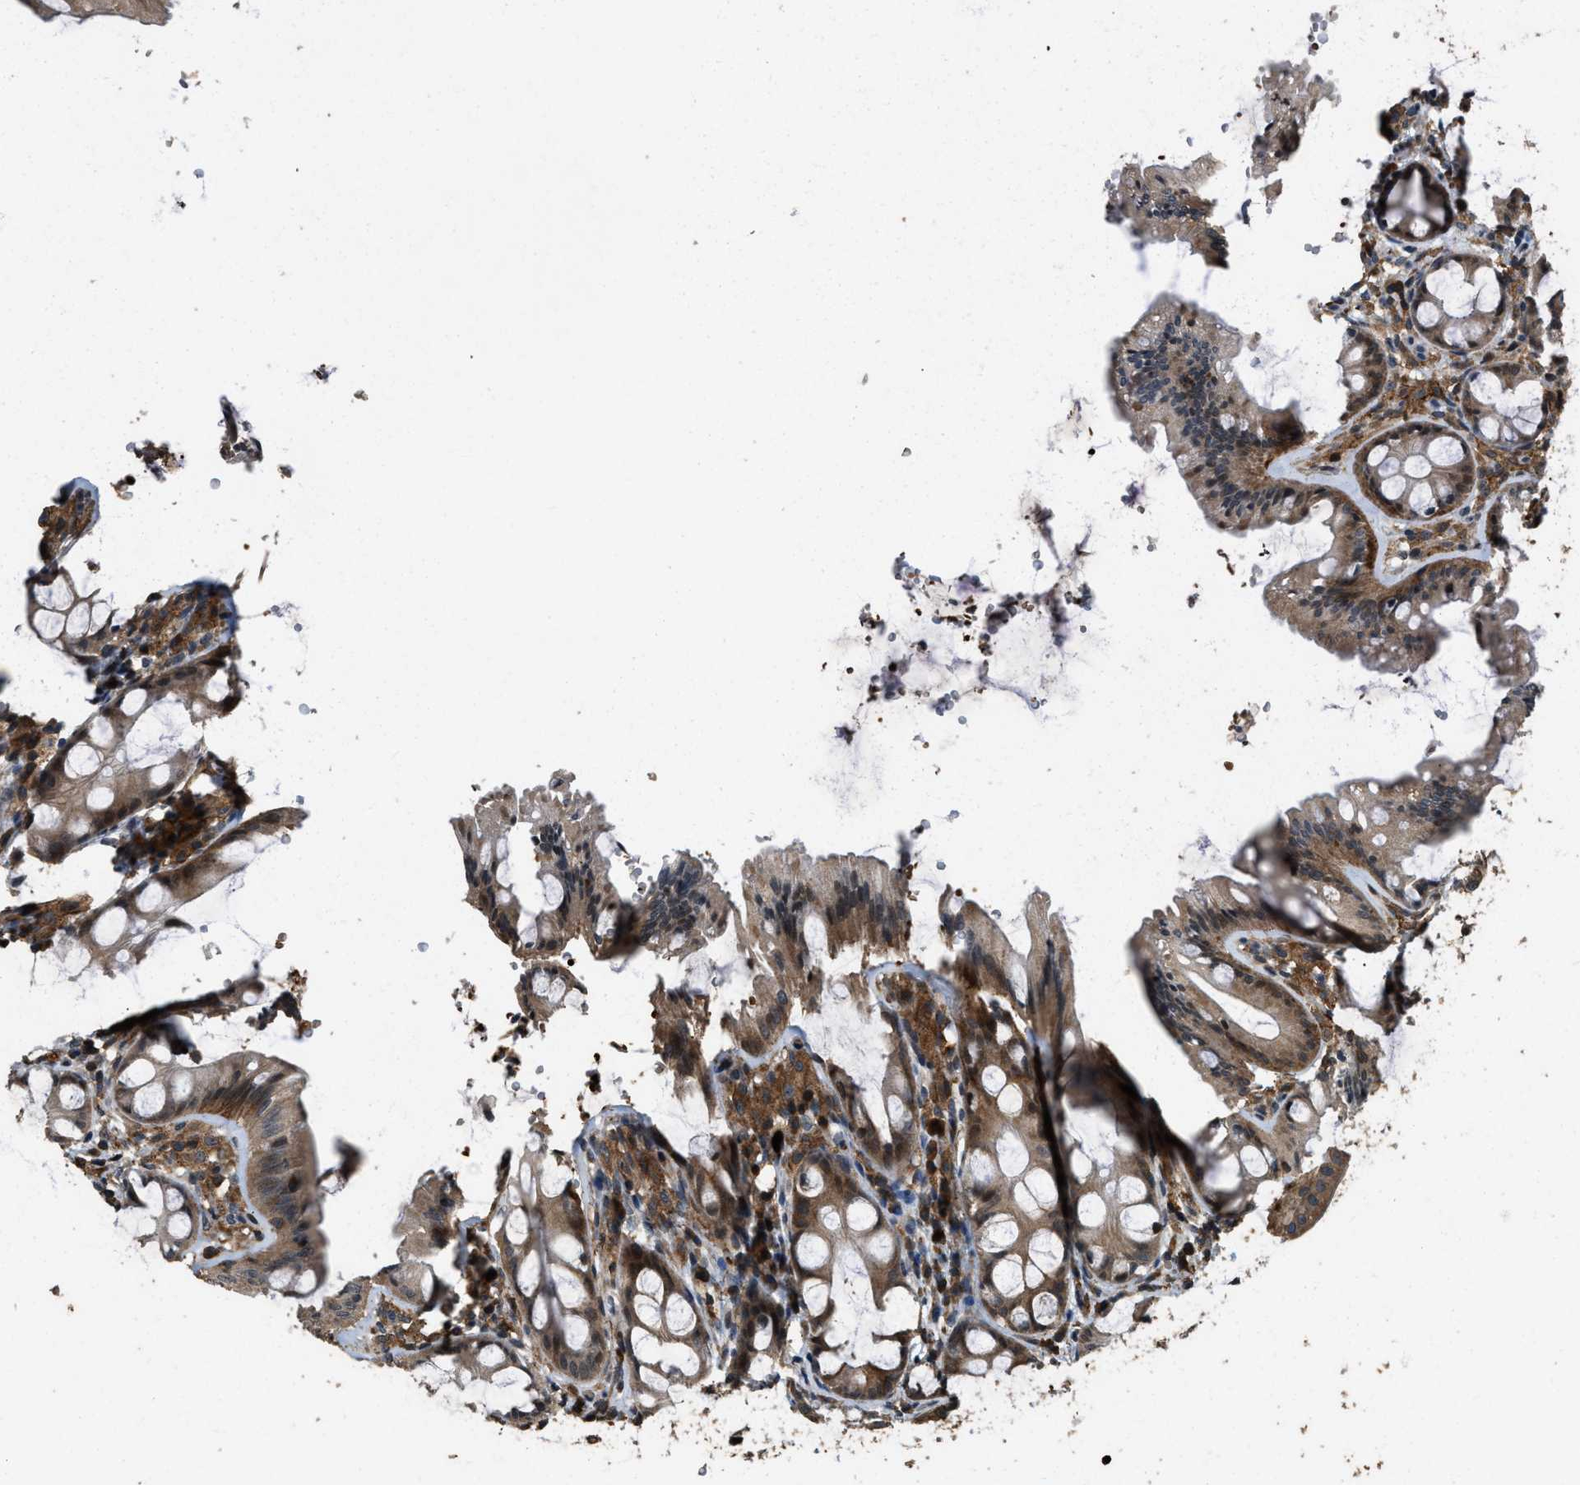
{"staining": {"intensity": "moderate", "quantity": ">75%", "location": "cytoplasmic/membranous,nuclear"}, "tissue": "colon", "cell_type": "Endothelial cells", "image_type": "normal", "snomed": [{"axis": "morphology", "description": "Normal tissue, NOS"}, {"axis": "topography", "description": "Colon"}], "caption": "Endothelial cells display medium levels of moderate cytoplasmic/membranous,nuclear positivity in approximately >75% of cells in benign human colon.", "gene": "RNF141", "patient": {"sex": "male", "age": 47}}